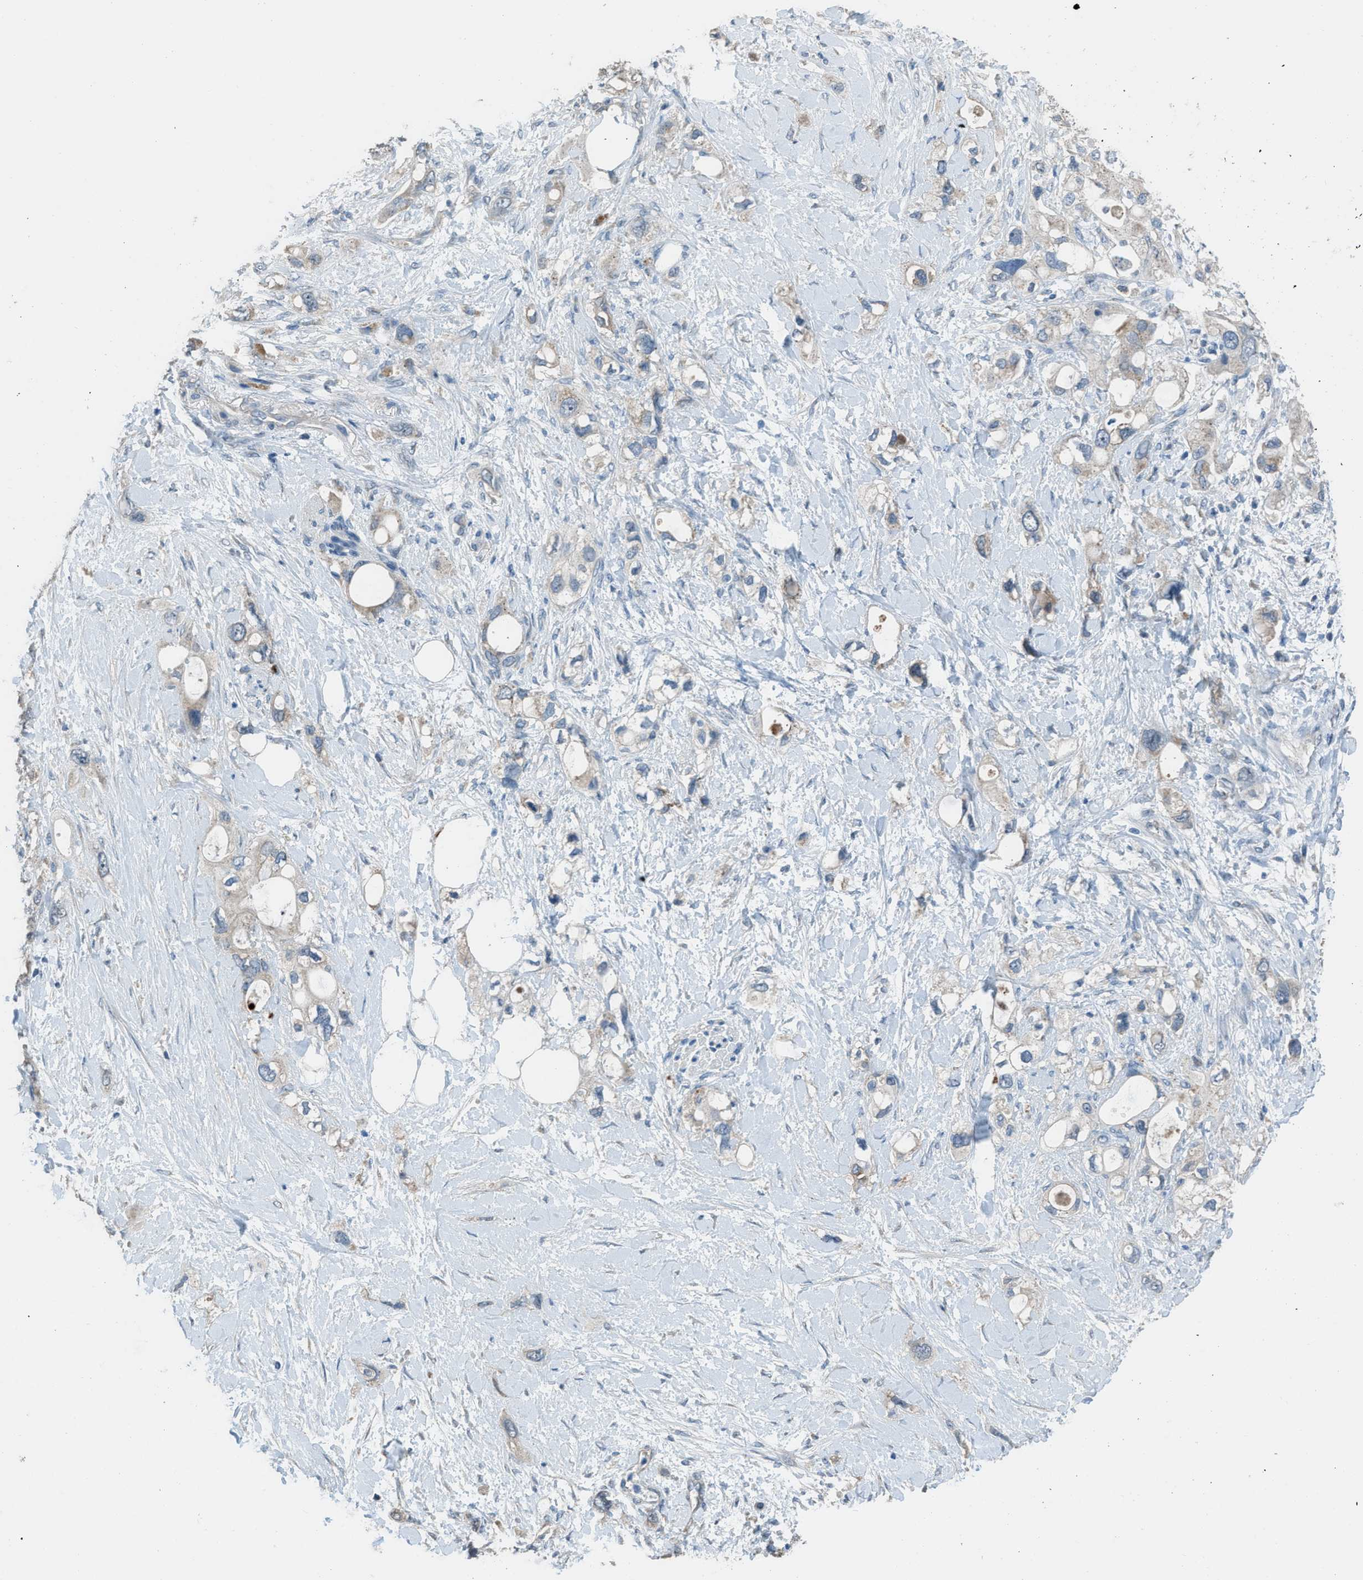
{"staining": {"intensity": "weak", "quantity": "<25%", "location": "cytoplasmic/membranous"}, "tissue": "pancreatic cancer", "cell_type": "Tumor cells", "image_type": "cancer", "snomed": [{"axis": "morphology", "description": "Adenocarcinoma, NOS"}, {"axis": "topography", "description": "Pancreas"}], "caption": "Tumor cells are negative for brown protein staining in adenocarcinoma (pancreatic).", "gene": "TIMD4", "patient": {"sex": "female", "age": 56}}